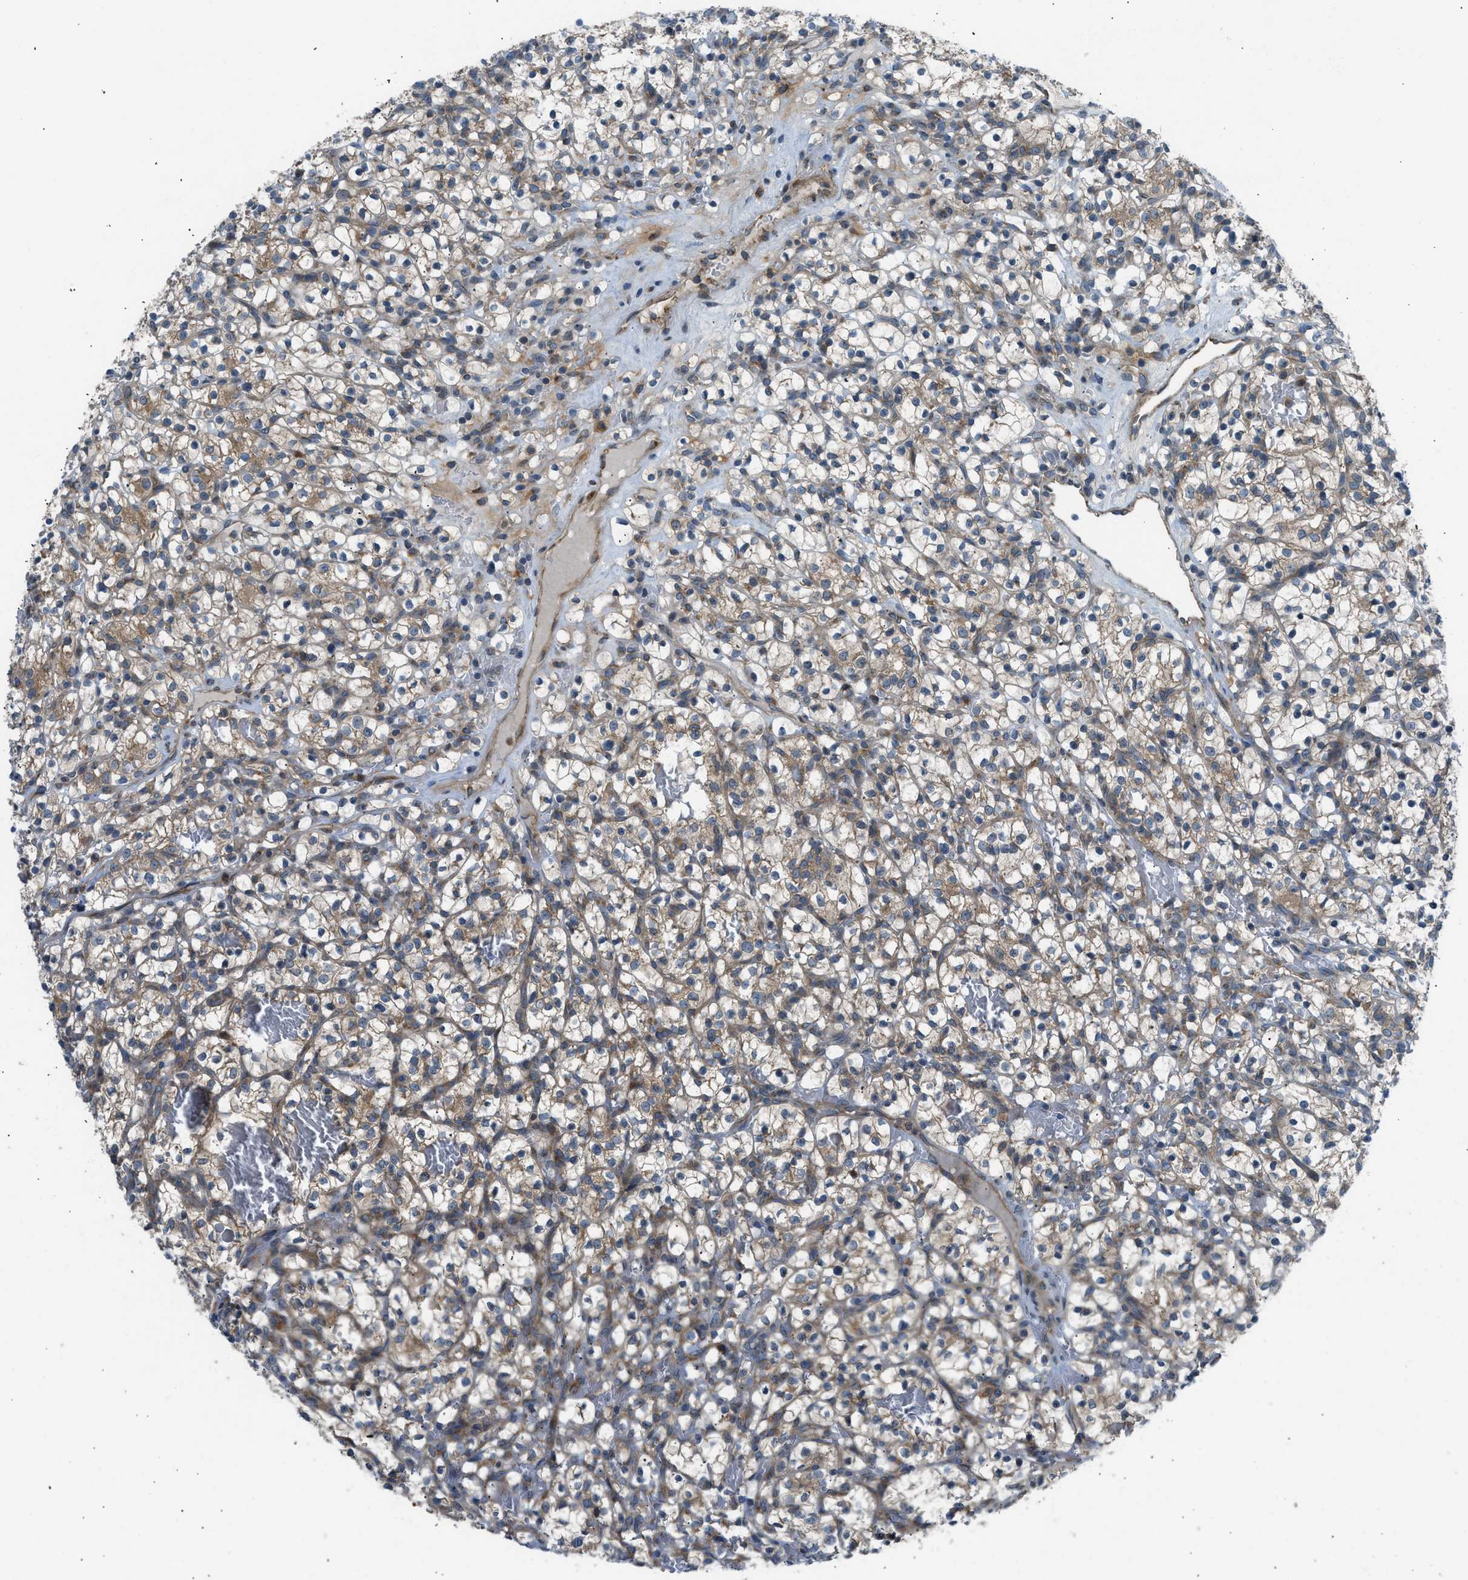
{"staining": {"intensity": "weak", "quantity": ">75%", "location": "cytoplasmic/membranous"}, "tissue": "renal cancer", "cell_type": "Tumor cells", "image_type": "cancer", "snomed": [{"axis": "morphology", "description": "Adenocarcinoma, NOS"}, {"axis": "topography", "description": "Kidney"}], "caption": "Immunohistochemistry (IHC) of human renal cancer (adenocarcinoma) exhibits low levels of weak cytoplasmic/membranous staining in about >75% of tumor cells.", "gene": "EDARADD", "patient": {"sex": "female", "age": 57}}